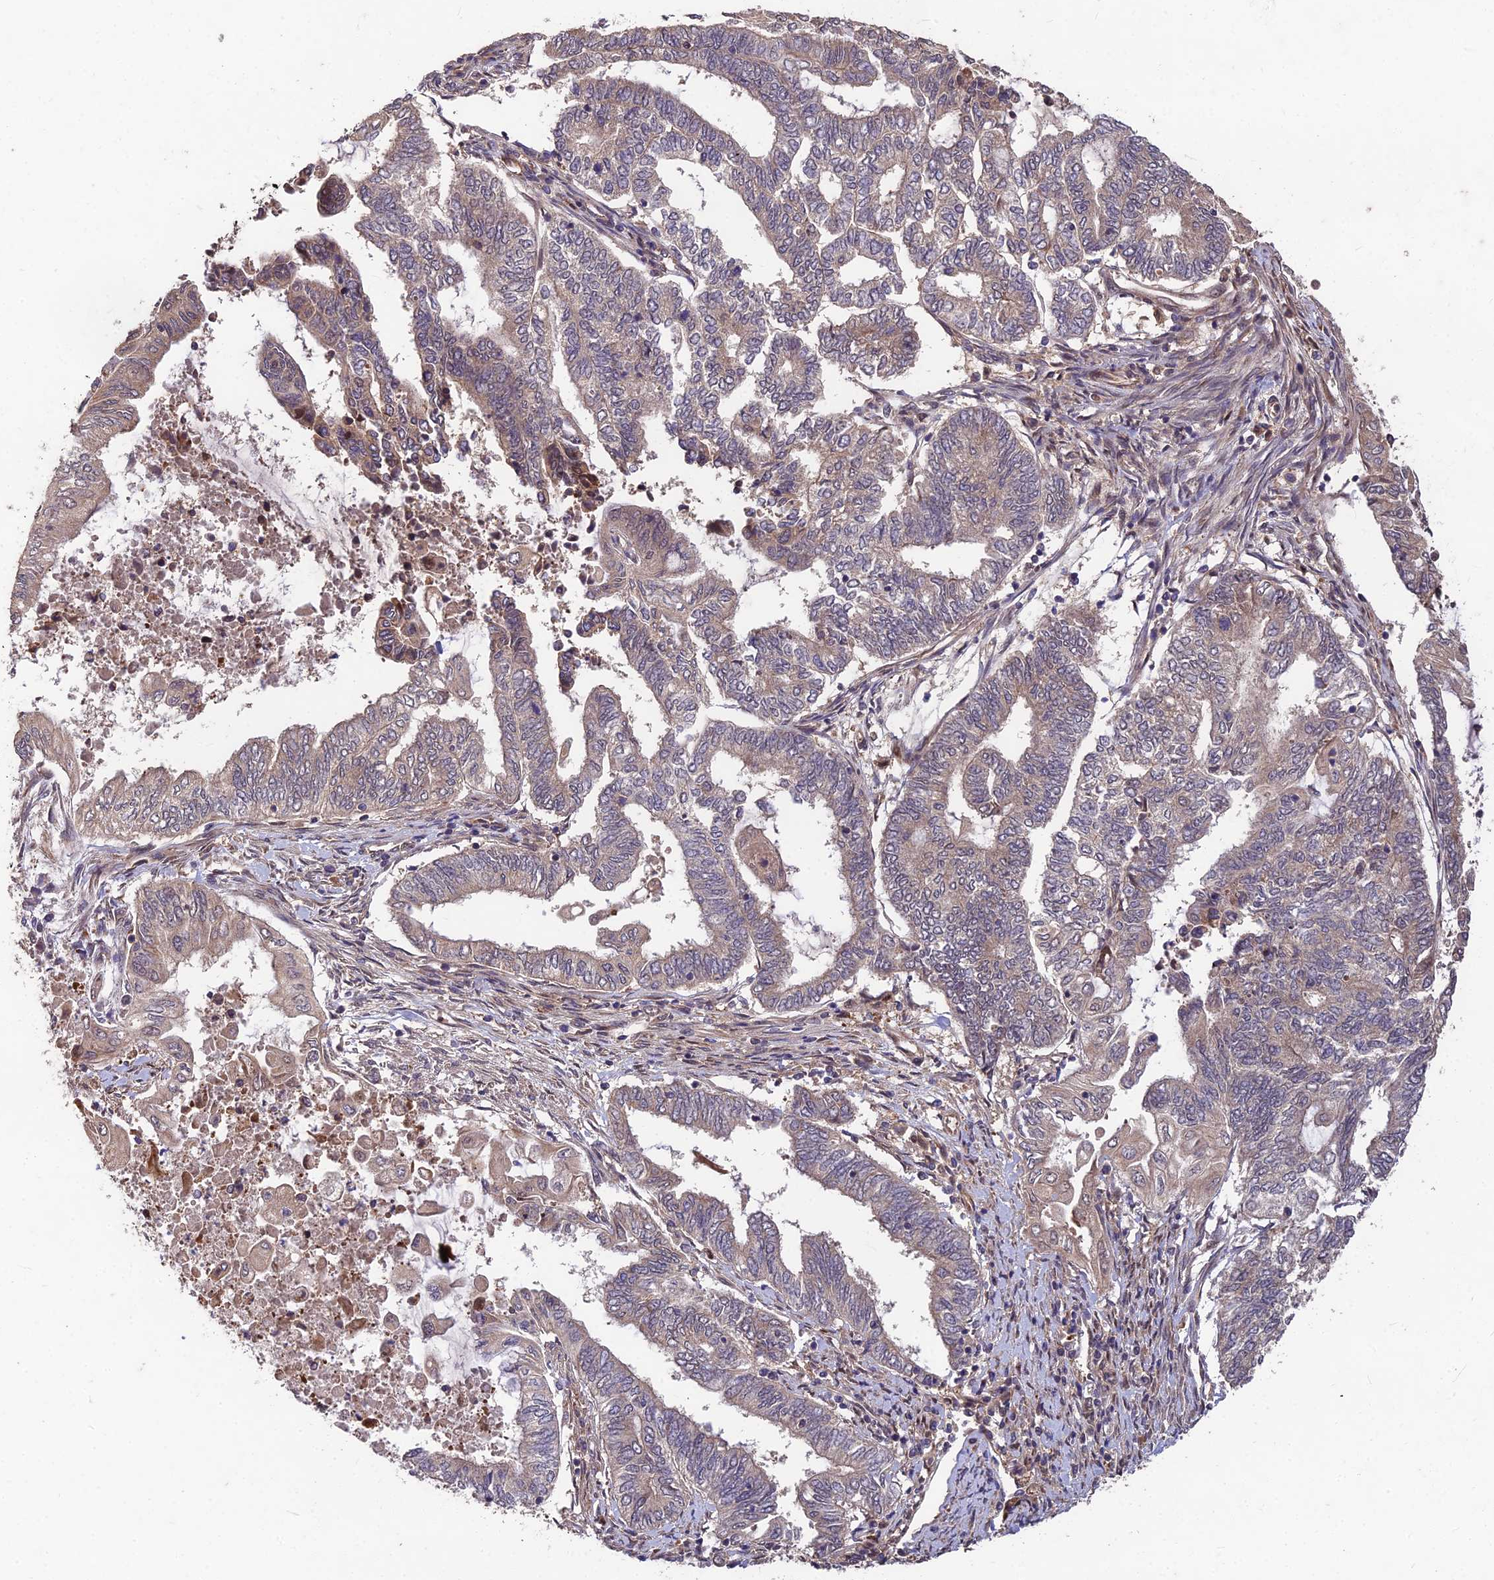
{"staining": {"intensity": "moderate", "quantity": "<25%", "location": "cytoplasmic/membranous"}, "tissue": "endometrial cancer", "cell_type": "Tumor cells", "image_type": "cancer", "snomed": [{"axis": "morphology", "description": "Adenocarcinoma, NOS"}, {"axis": "topography", "description": "Uterus"}, {"axis": "topography", "description": "Endometrium"}], "caption": "The image exhibits immunohistochemical staining of adenocarcinoma (endometrial). There is moderate cytoplasmic/membranous staining is present in approximately <25% of tumor cells.", "gene": "MKKS", "patient": {"sex": "female", "age": 70}}